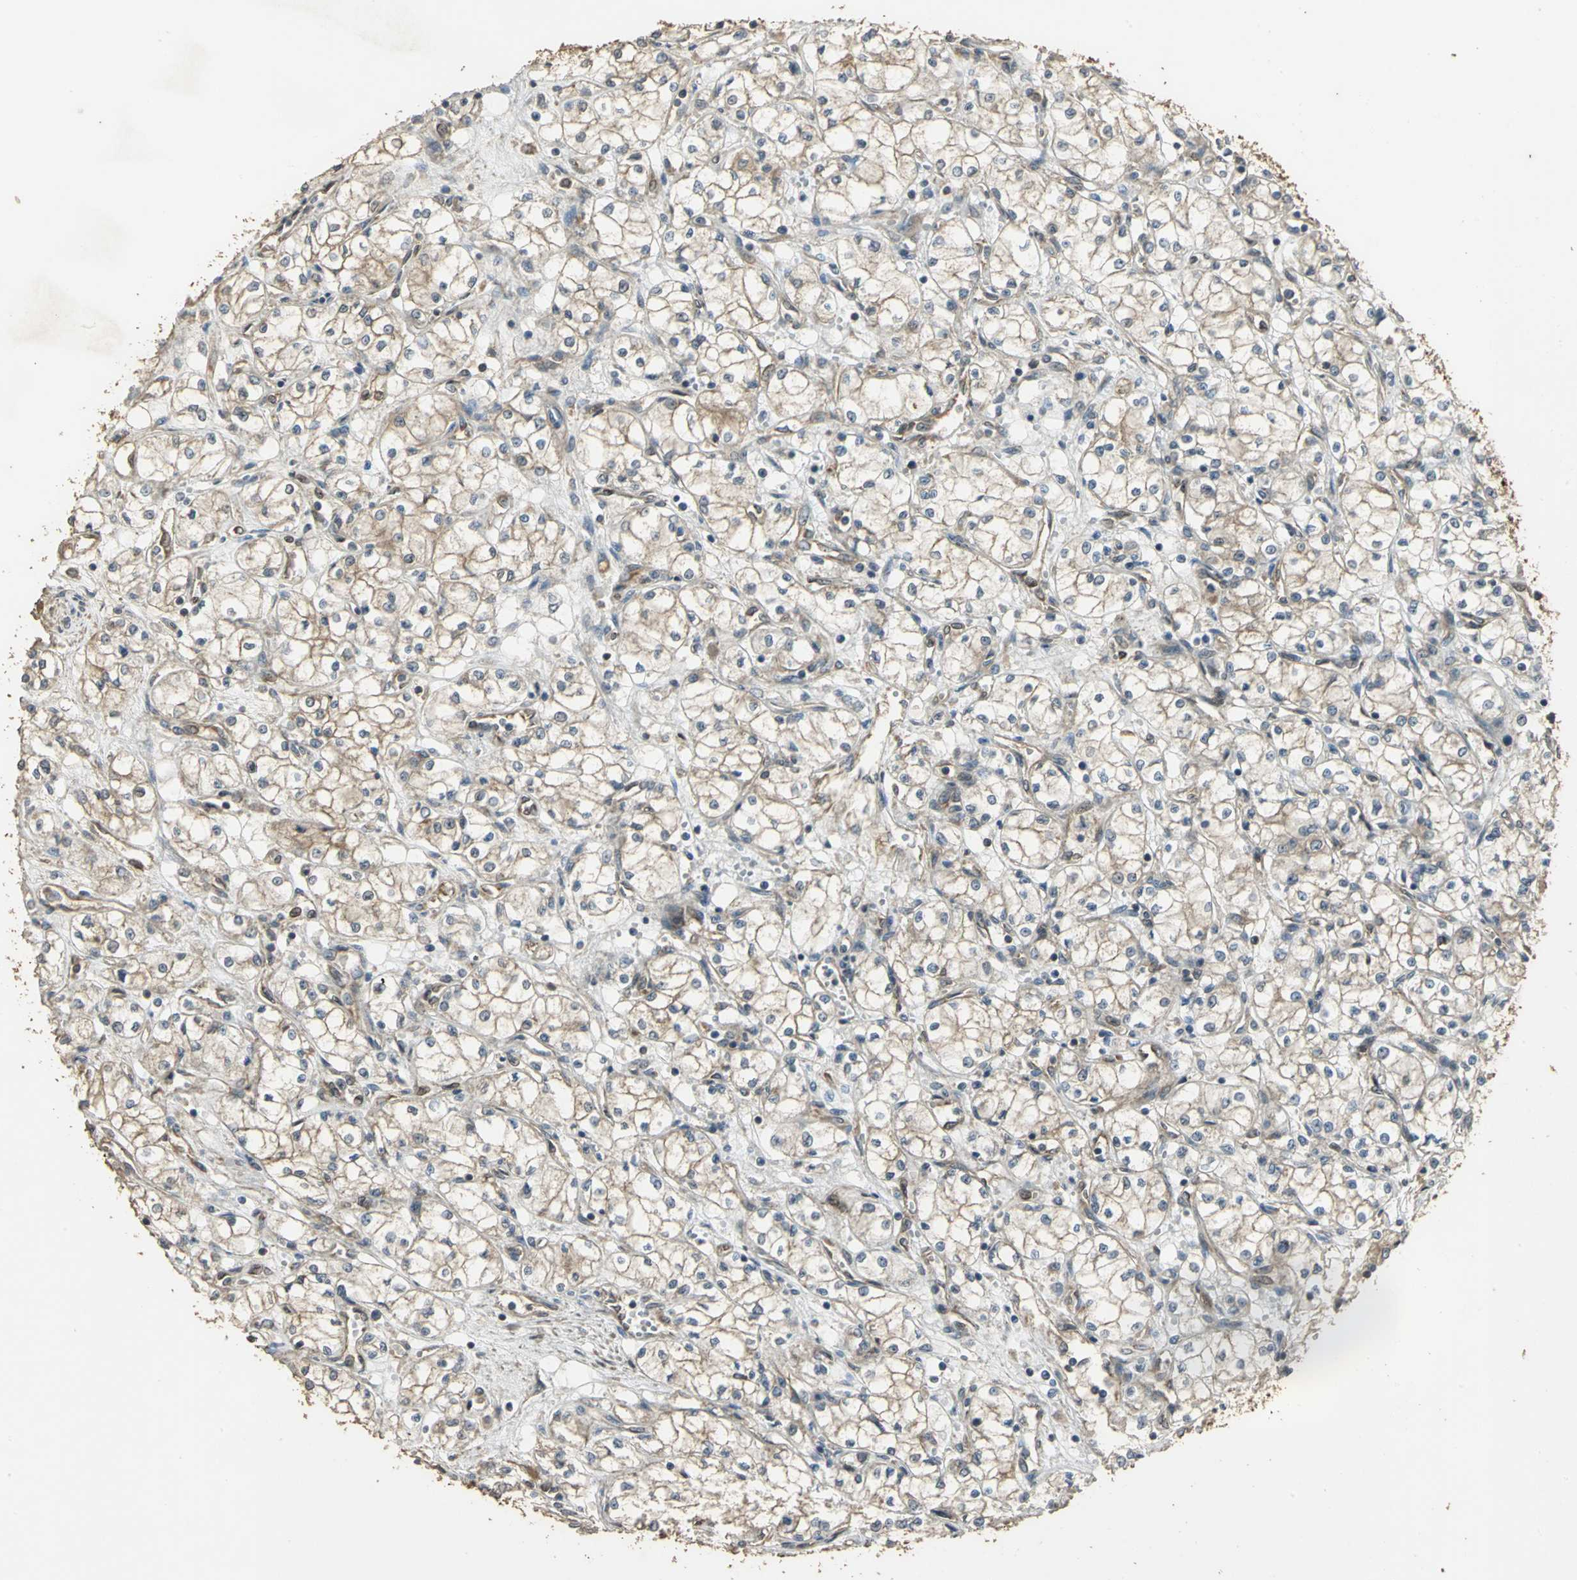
{"staining": {"intensity": "weak", "quantity": ">75%", "location": "cytoplasmic/membranous"}, "tissue": "renal cancer", "cell_type": "Tumor cells", "image_type": "cancer", "snomed": [{"axis": "morphology", "description": "Normal tissue, NOS"}, {"axis": "morphology", "description": "Adenocarcinoma, NOS"}, {"axis": "topography", "description": "Kidney"}], "caption": "Renal adenocarcinoma stained with a brown dye displays weak cytoplasmic/membranous positive expression in about >75% of tumor cells.", "gene": "KANK1", "patient": {"sex": "male", "age": 59}}